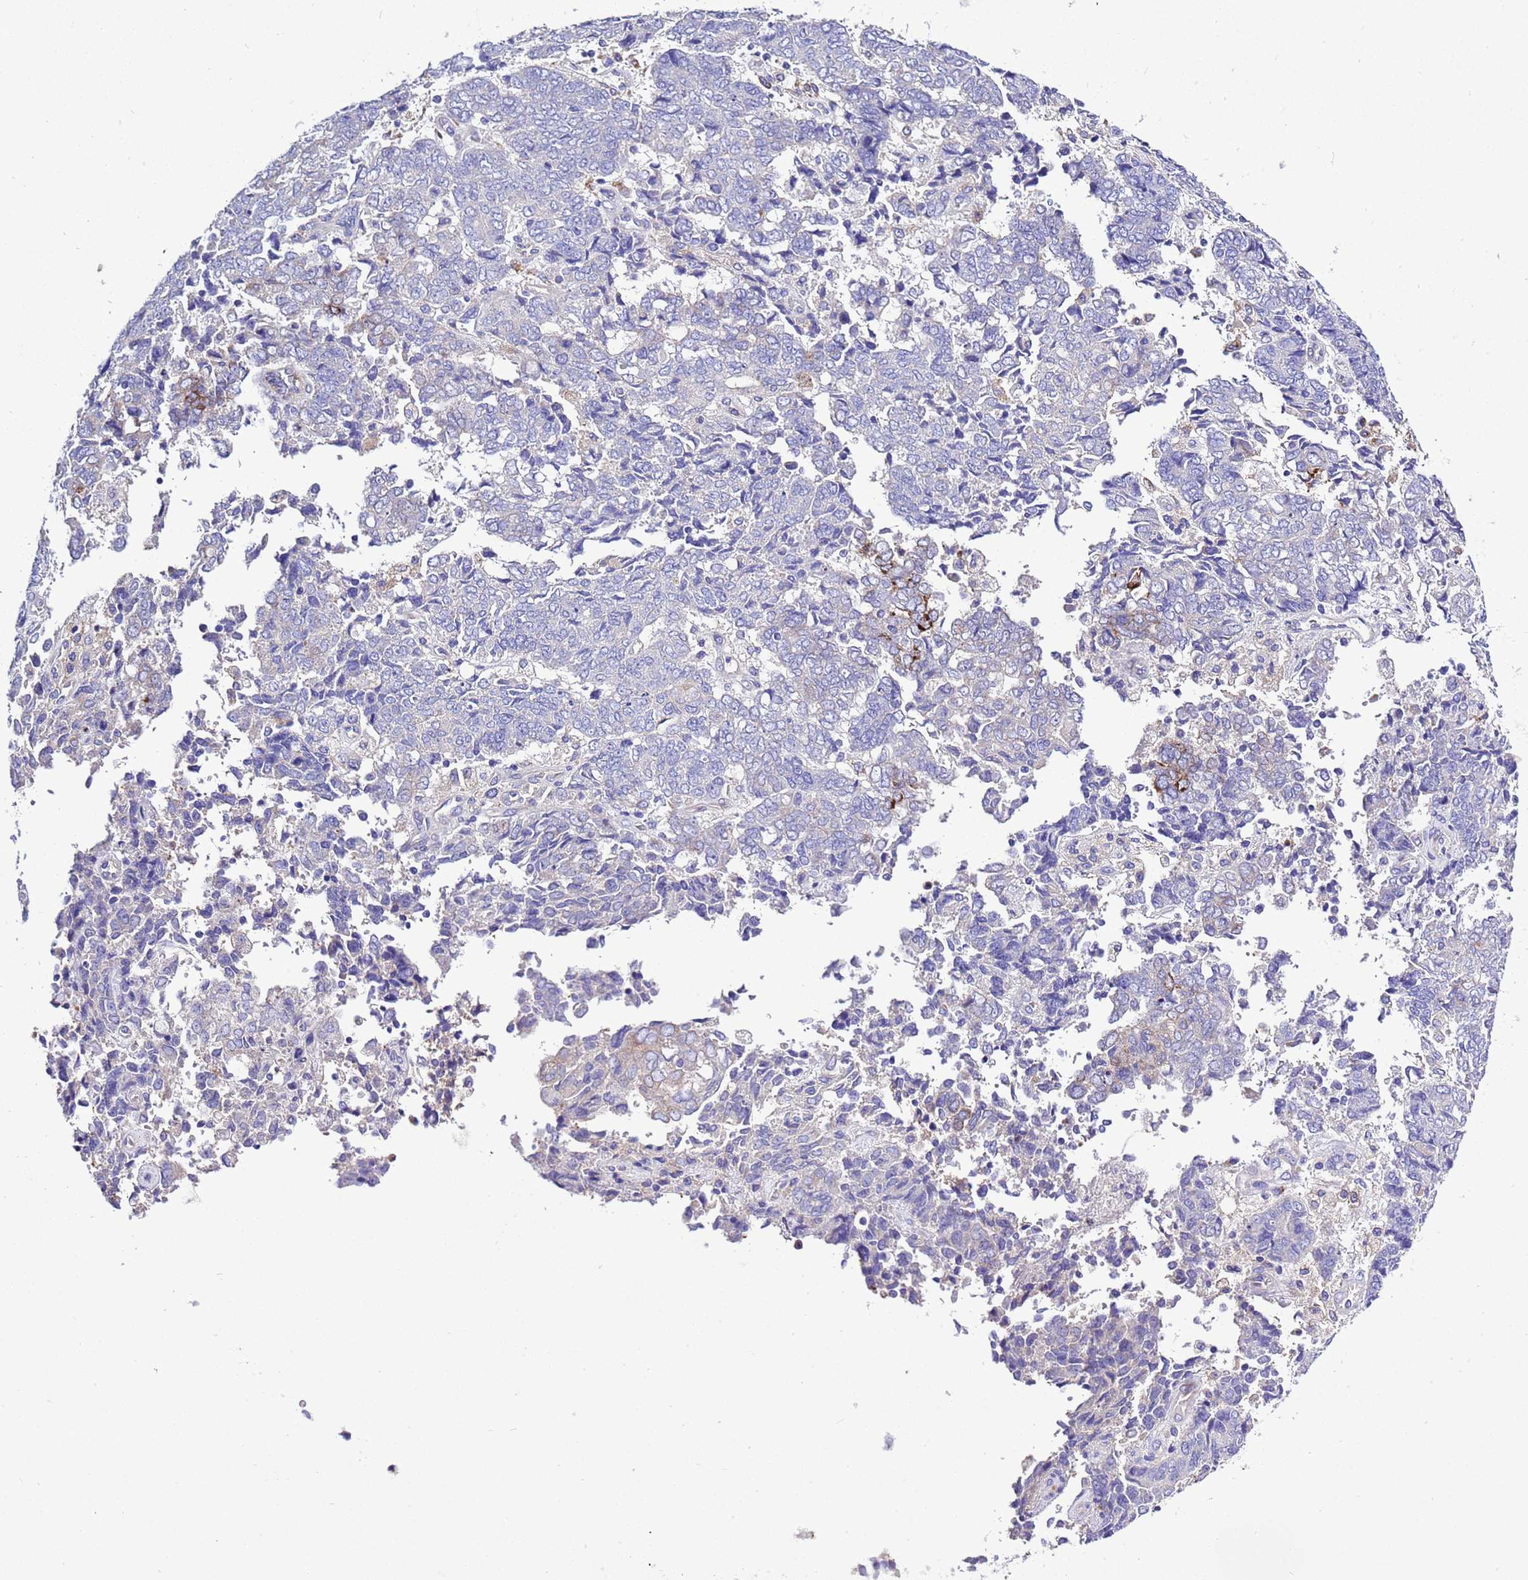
{"staining": {"intensity": "negative", "quantity": "none", "location": "none"}, "tissue": "endometrial cancer", "cell_type": "Tumor cells", "image_type": "cancer", "snomed": [{"axis": "morphology", "description": "Adenocarcinoma, NOS"}, {"axis": "topography", "description": "Endometrium"}], "caption": "Immunohistochemical staining of endometrial adenocarcinoma exhibits no significant staining in tumor cells.", "gene": "KICS2", "patient": {"sex": "female", "age": 80}}